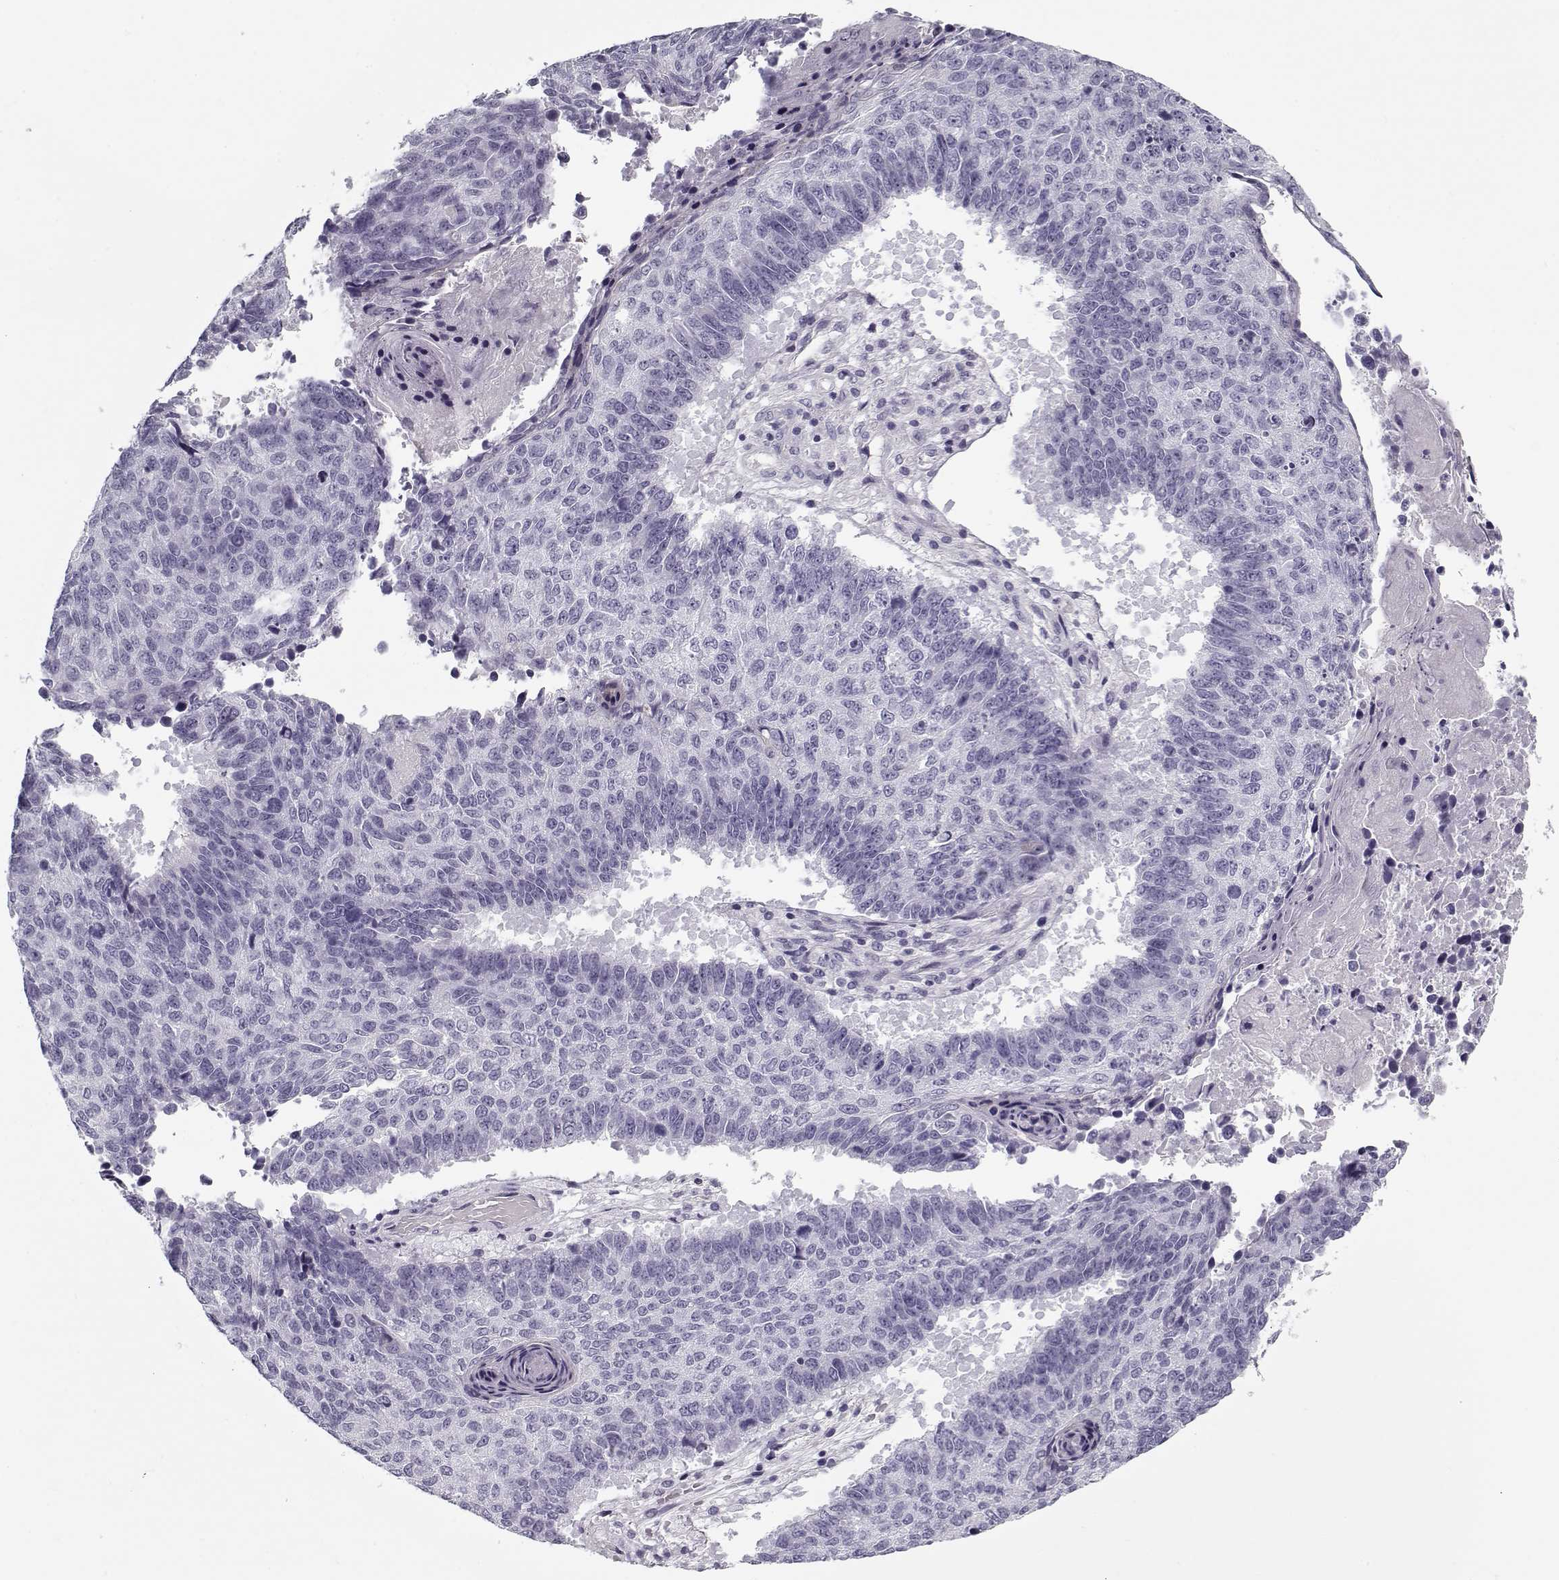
{"staining": {"intensity": "negative", "quantity": "none", "location": "none"}, "tissue": "lung cancer", "cell_type": "Tumor cells", "image_type": "cancer", "snomed": [{"axis": "morphology", "description": "Squamous cell carcinoma, NOS"}, {"axis": "topography", "description": "Lung"}], "caption": "Immunohistochemical staining of lung squamous cell carcinoma exhibits no significant staining in tumor cells.", "gene": "CCDC136", "patient": {"sex": "male", "age": 73}}